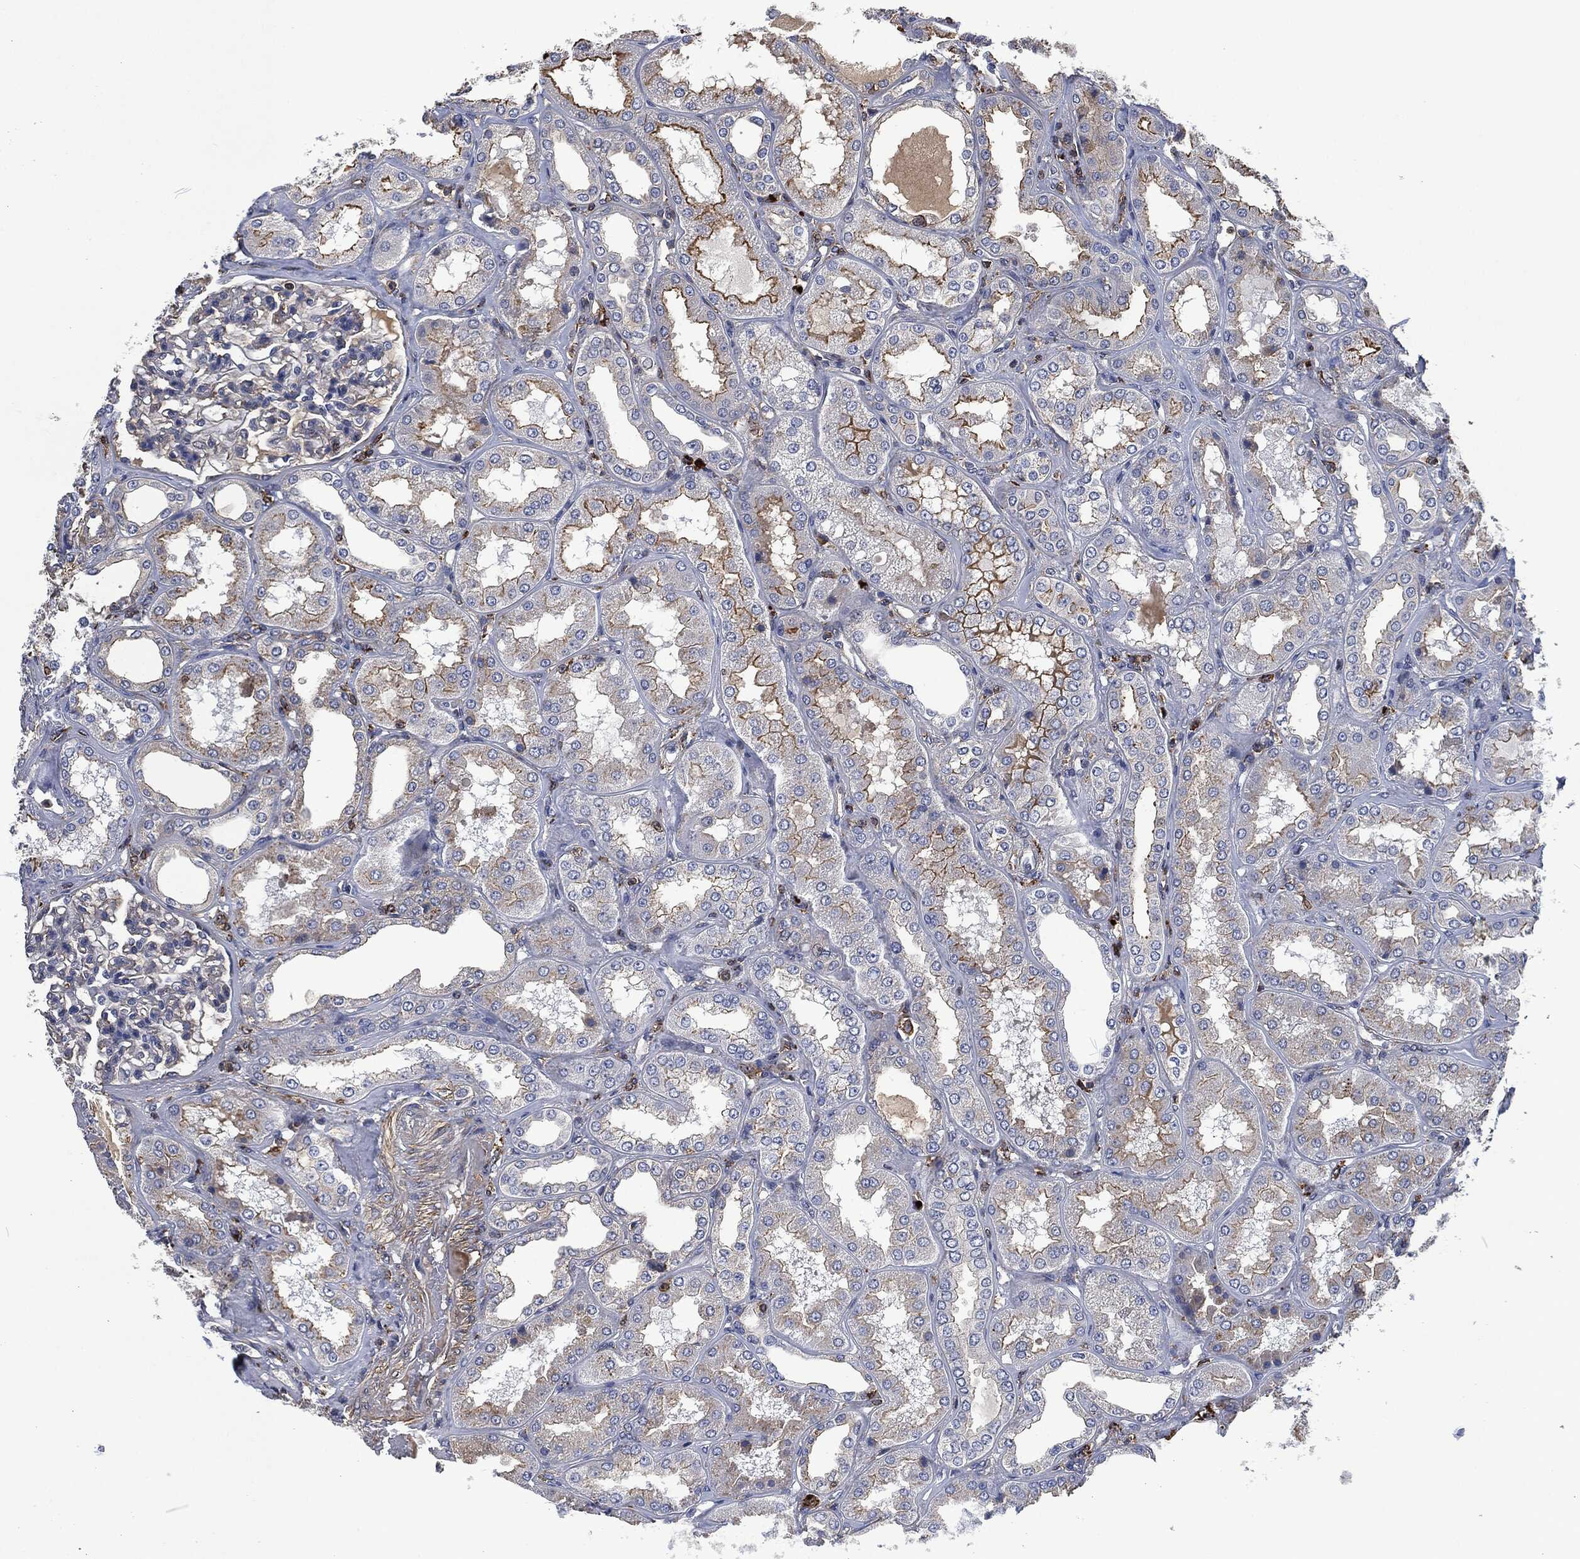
{"staining": {"intensity": "negative", "quantity": "none", "location": "none"}, "tissue": "kidney", "cell_type": "Cells in glomeruli", "image_type": "normal", "snomed": [{"axis": "morphology", "description": "Normal tissue, NOS"}, {"axis": "topography", "description": "Kidney"}], "caption": "Immunohistochemical staining of normal kidney demonstrates no significant expression in cells in glomeruli. Nuclei are stained in blue.", "gene": "LGALS9", "patient": {"sex": "female", "age": 56}}